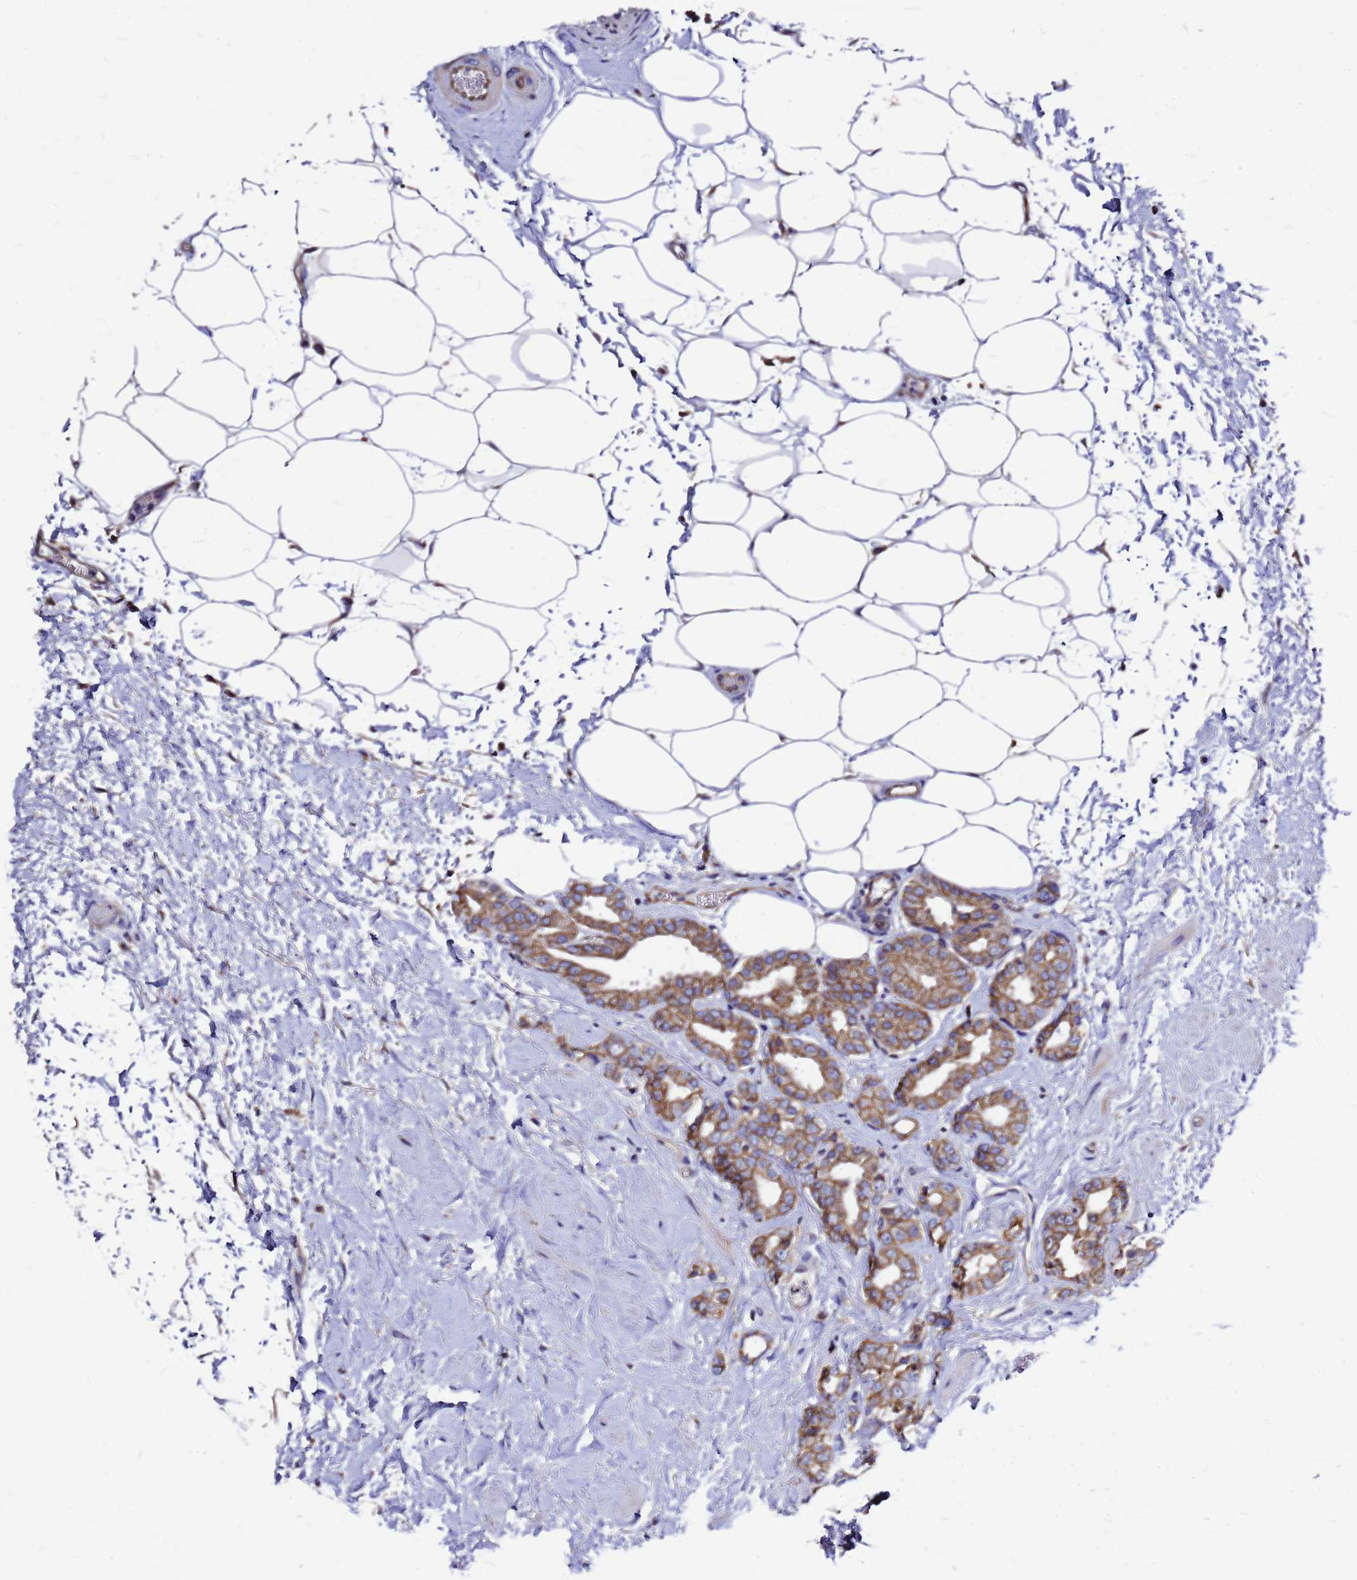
{"staining": {"intensity": "moderate", "quantity": ">75%", "location": "cytoplasmic/membranous"}, "tissue": "prostate cancer", "cell_type": "Tumor cells", "image_type": "cancer", "snomed": [{"axis": "morphology", "description": "Adenocarcinoma, High grade"}, {"axis": "topography", "description": "Prostate"}], "caption": "Tumor cells exhibit moderate cytoplasmic/membranous positivity in approximately >75% of cells in prostate cancer (adenocarcinoma (high-grade)).", "gene": "FBXW5", "patient": {"sex": "male", "age": 63}}